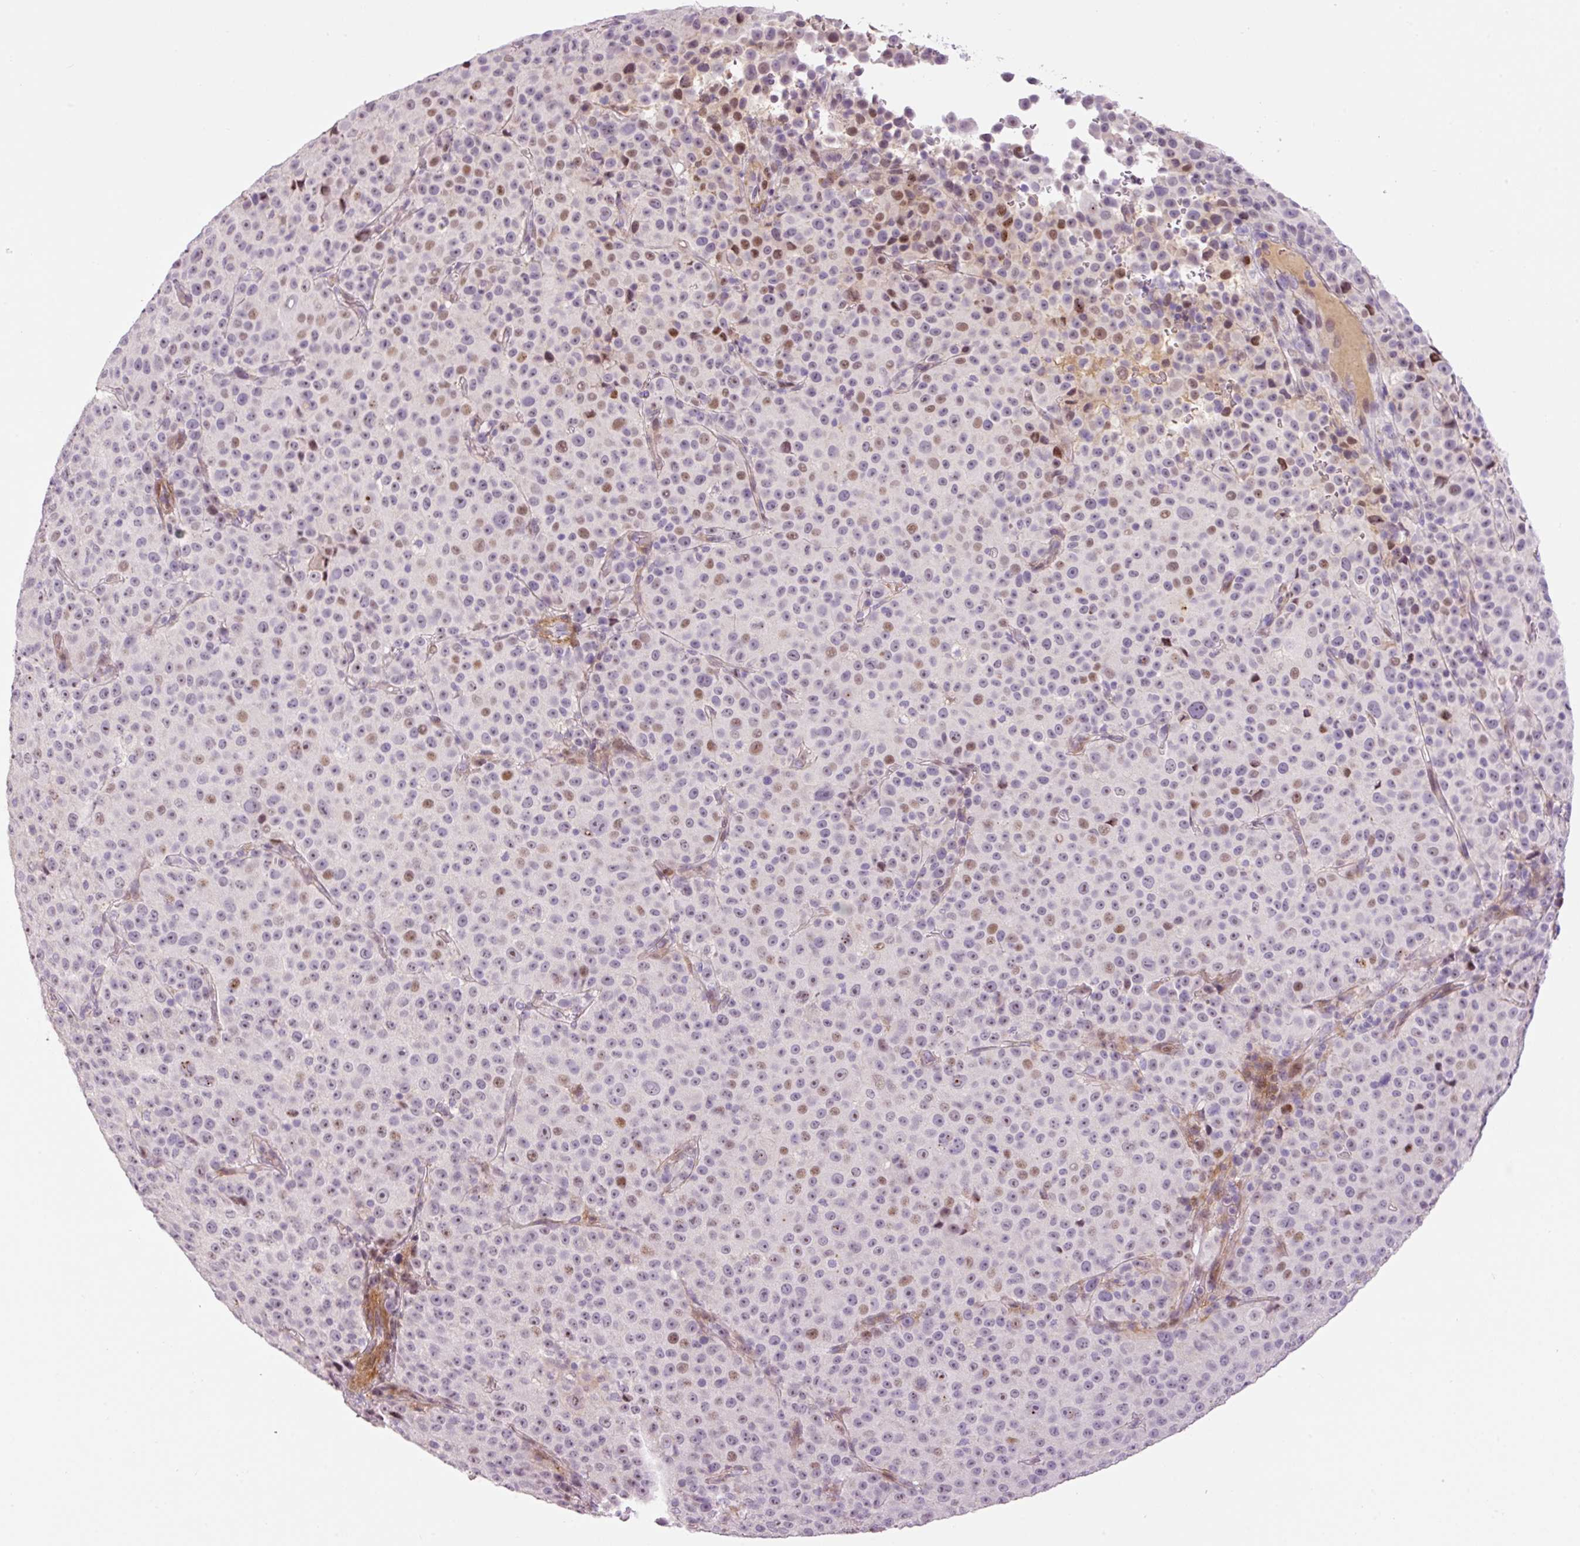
{"staining": {"intensity": "moderate", "quantity": "<25%", "location": "nuclear"}, "tissue": "melanoma", "cell_type": "Tumor cells", "image_type": "cancer", "snomed": [{"axis": "morphology", "description": "Malignant melanoma, Metastatic site"}, {"axis": "topography", "description": "Skin"}, {"axis": "topography", "description": "Lymph node"}], "caption": "About <25% of tumor cells in melanoma exhibit moderate nuclear protein expression as visualized by brown immunohistochemical staining.", "gene": "HNF1A", "patient": {"sex": "male", "age": 66}}